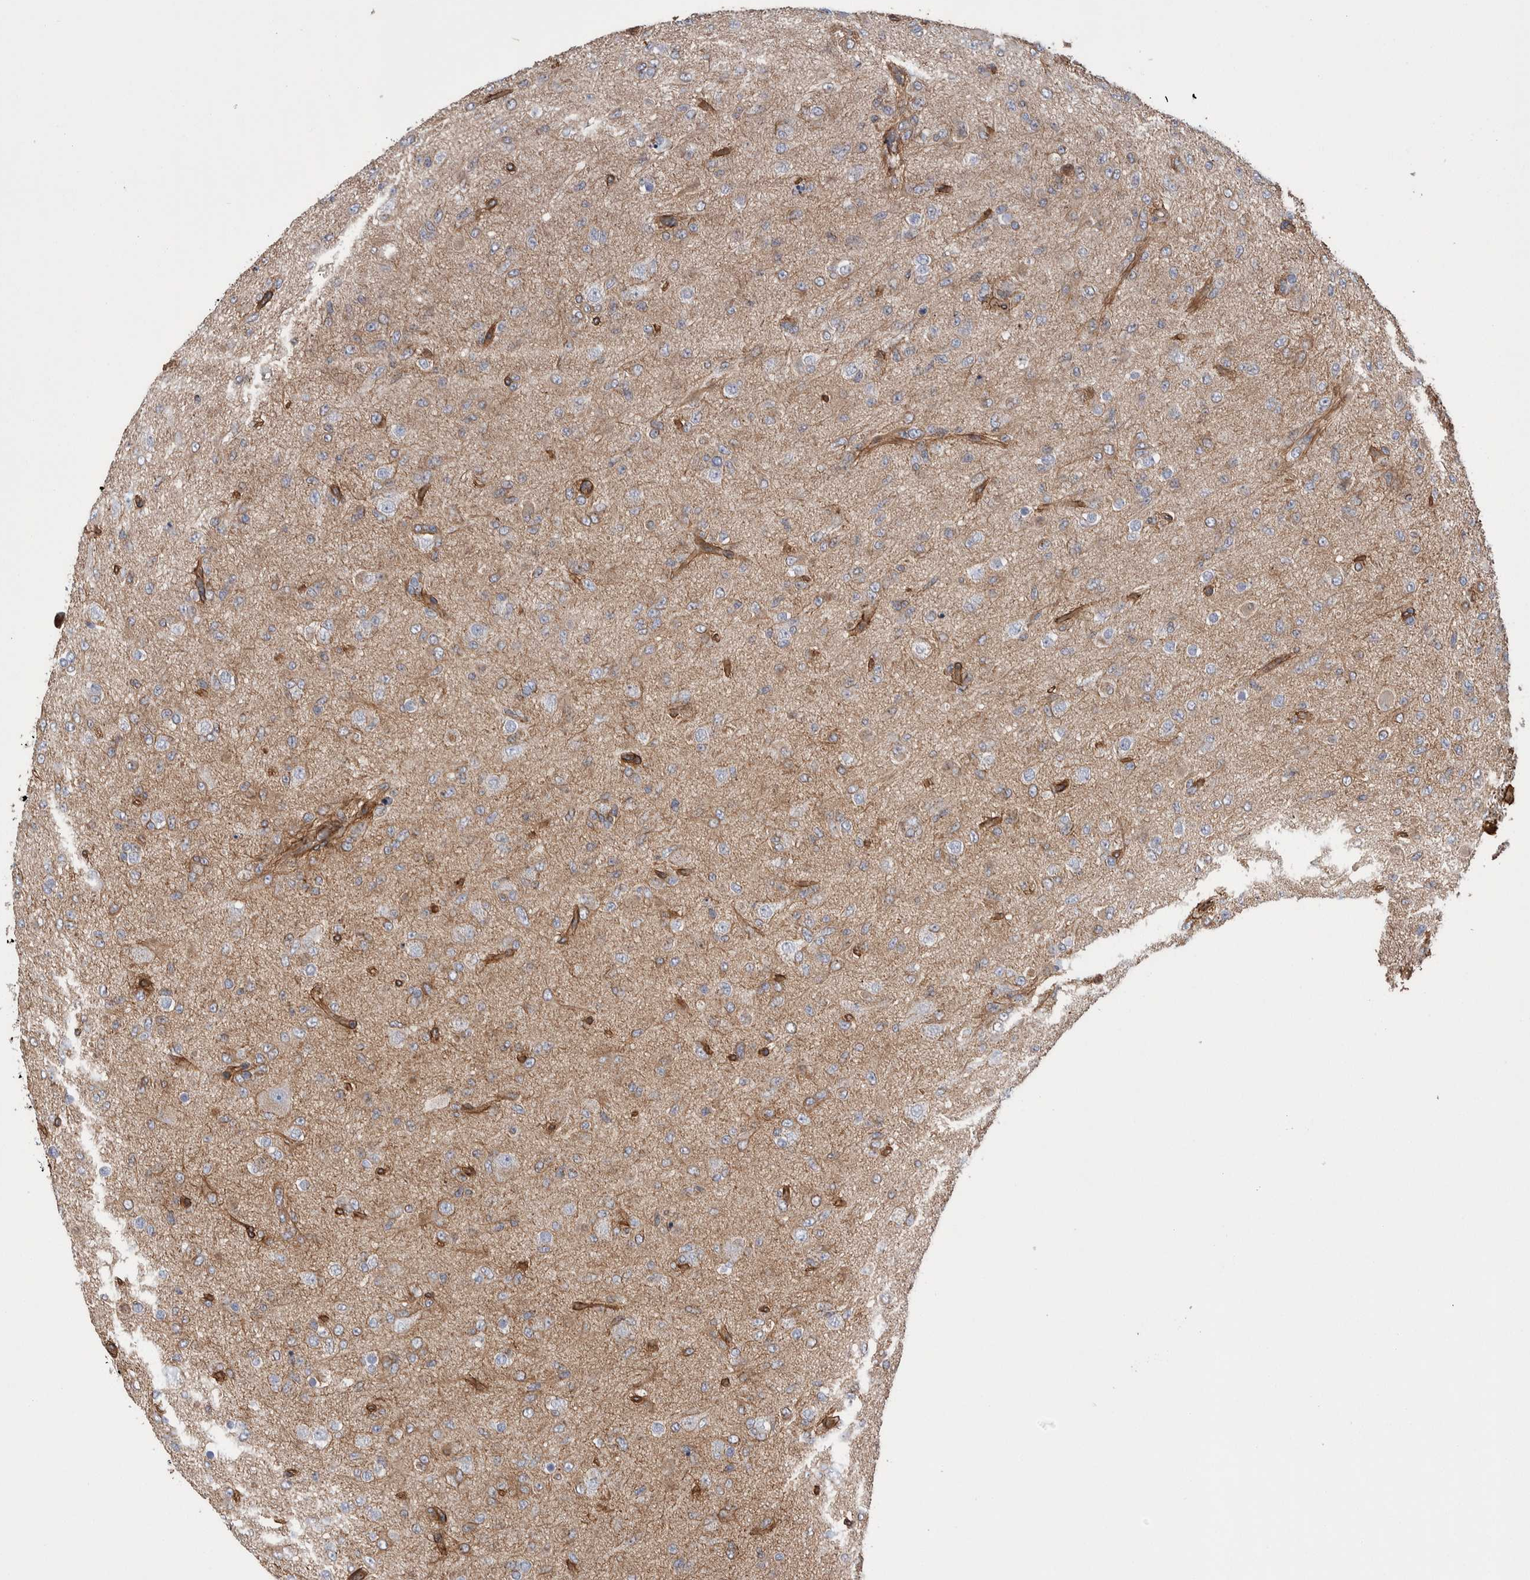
{"staining": {"intensity": "moderate", "quantity": "<25%", "location": "cytoplasmic/membranous"}, "tissue": "glioma", "cell_type": "Tumor cells", "image_type": "cancer", "snomed": [{"axis": "morphology", "description": "Glioma, malignant, Low grade"}, {"axis": "topography", "description": "Brain"}], "caption": "A high-resolution histopathology image shows immunohistochemistry staining of malignant glioma (low-grade), which shows moderate cytoplasmic/membranous staining in approximately <25% of tumor cells. (IHC, brightfield microscopy, high magnification).", "gene": "KIF12", "patient": {"sex": "male", "age": 65}}